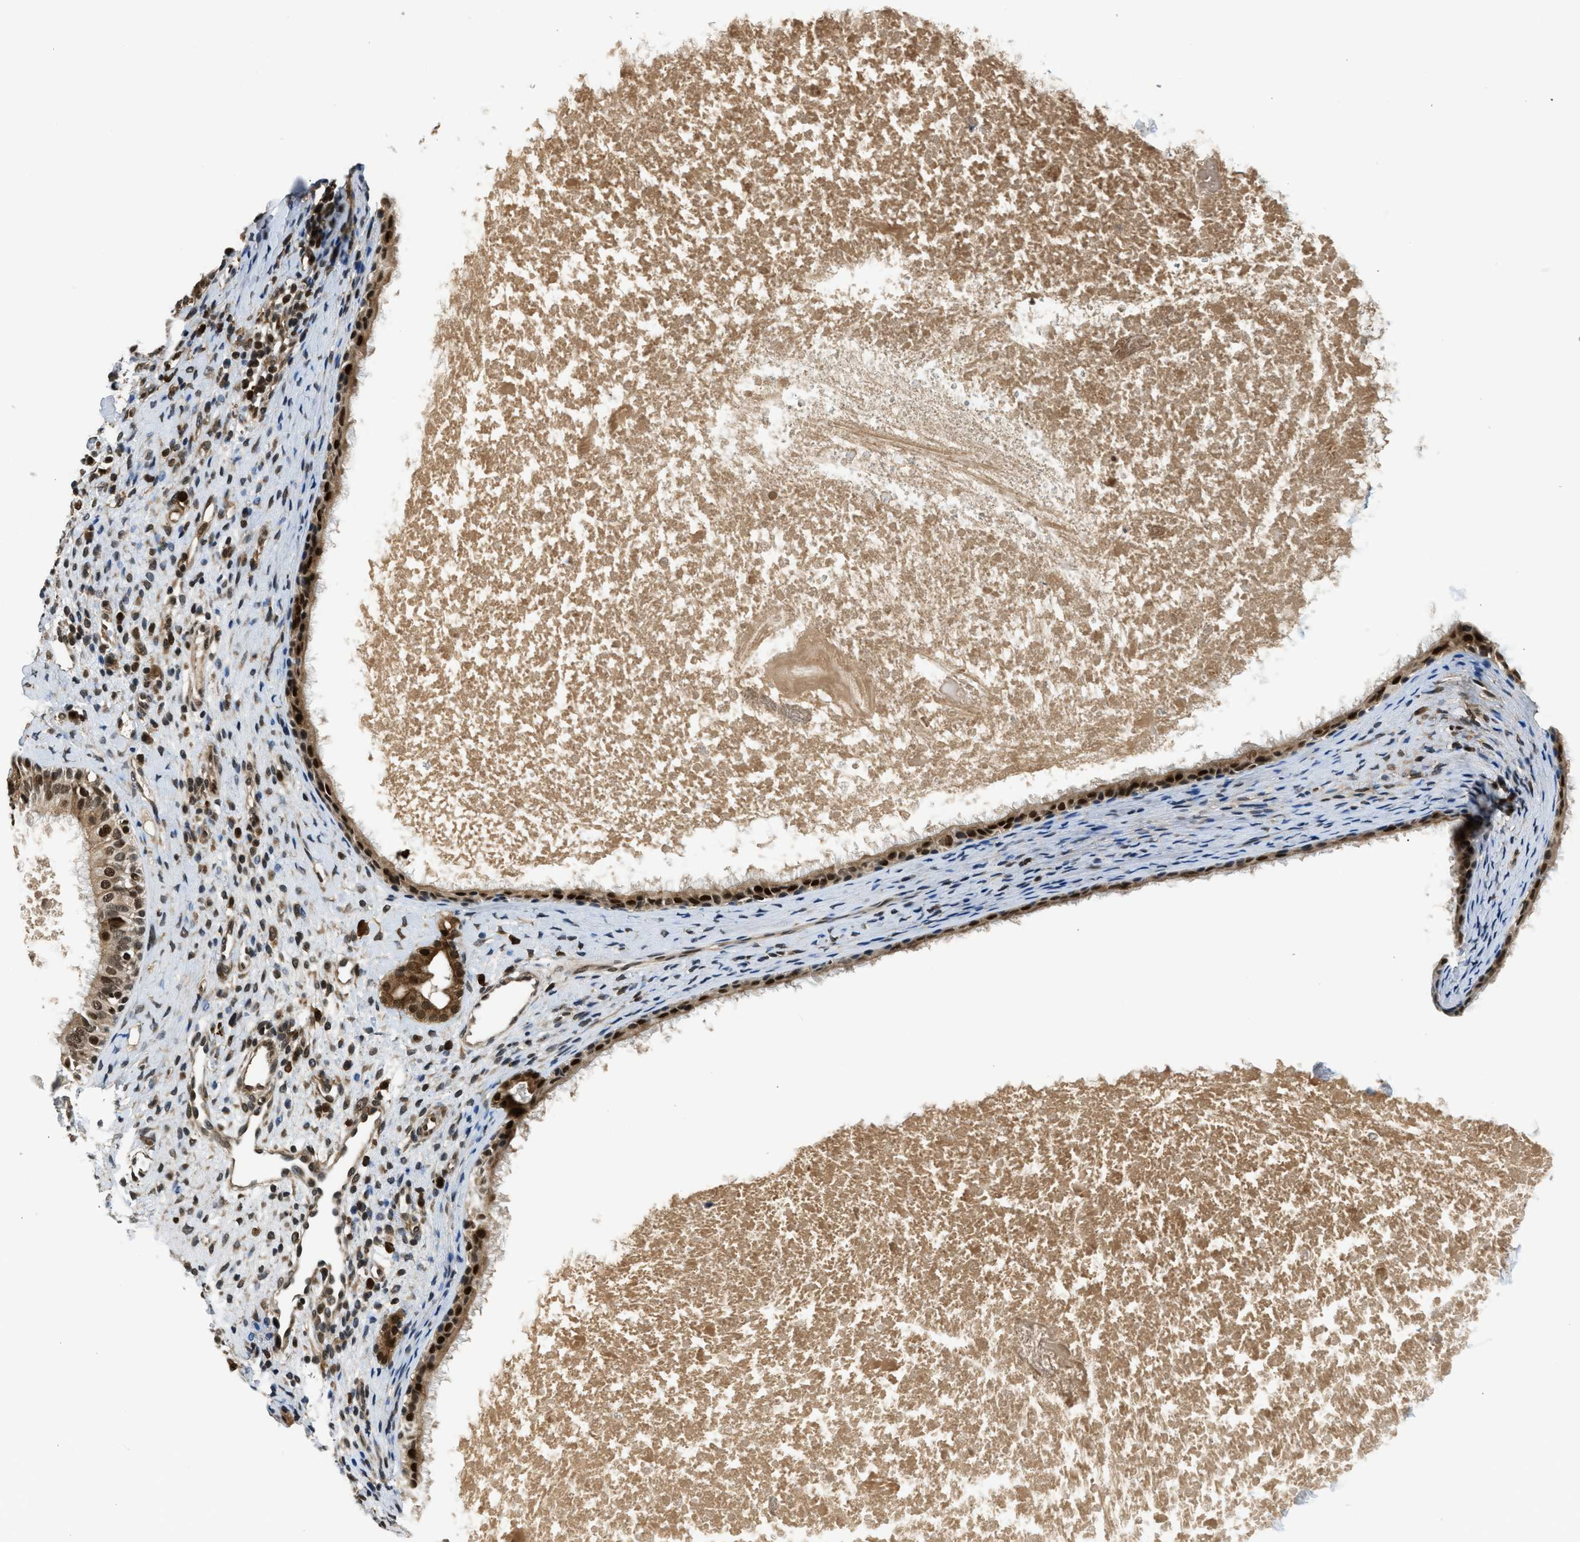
{"staining": {"intensity": "strong", "quantity": ">75%", "location": "cytoplasmic/membranous,nuclear"}, "tissue": "nasopharynx", "cell_type": "Respiratory epithelial cells", "image_type": "normal", "snomed": [{"axis": "morphology", "description": "Normal tissue, NOS"}, {"axis": "topography", "description": "Nasopharynx"}], "caption": "An immunohistochemistry micrograph of normal tissue is shown. Protein staining in brown highlights strong cytoplasmic/membranous,nuclear positivity in nasopharynx within respiratory epithelial cells. (DAB = brown stain, brightfield microscopy at high magnification).", "gene": "RETREG3", "patient": {"sex": "male", "age": 22}}